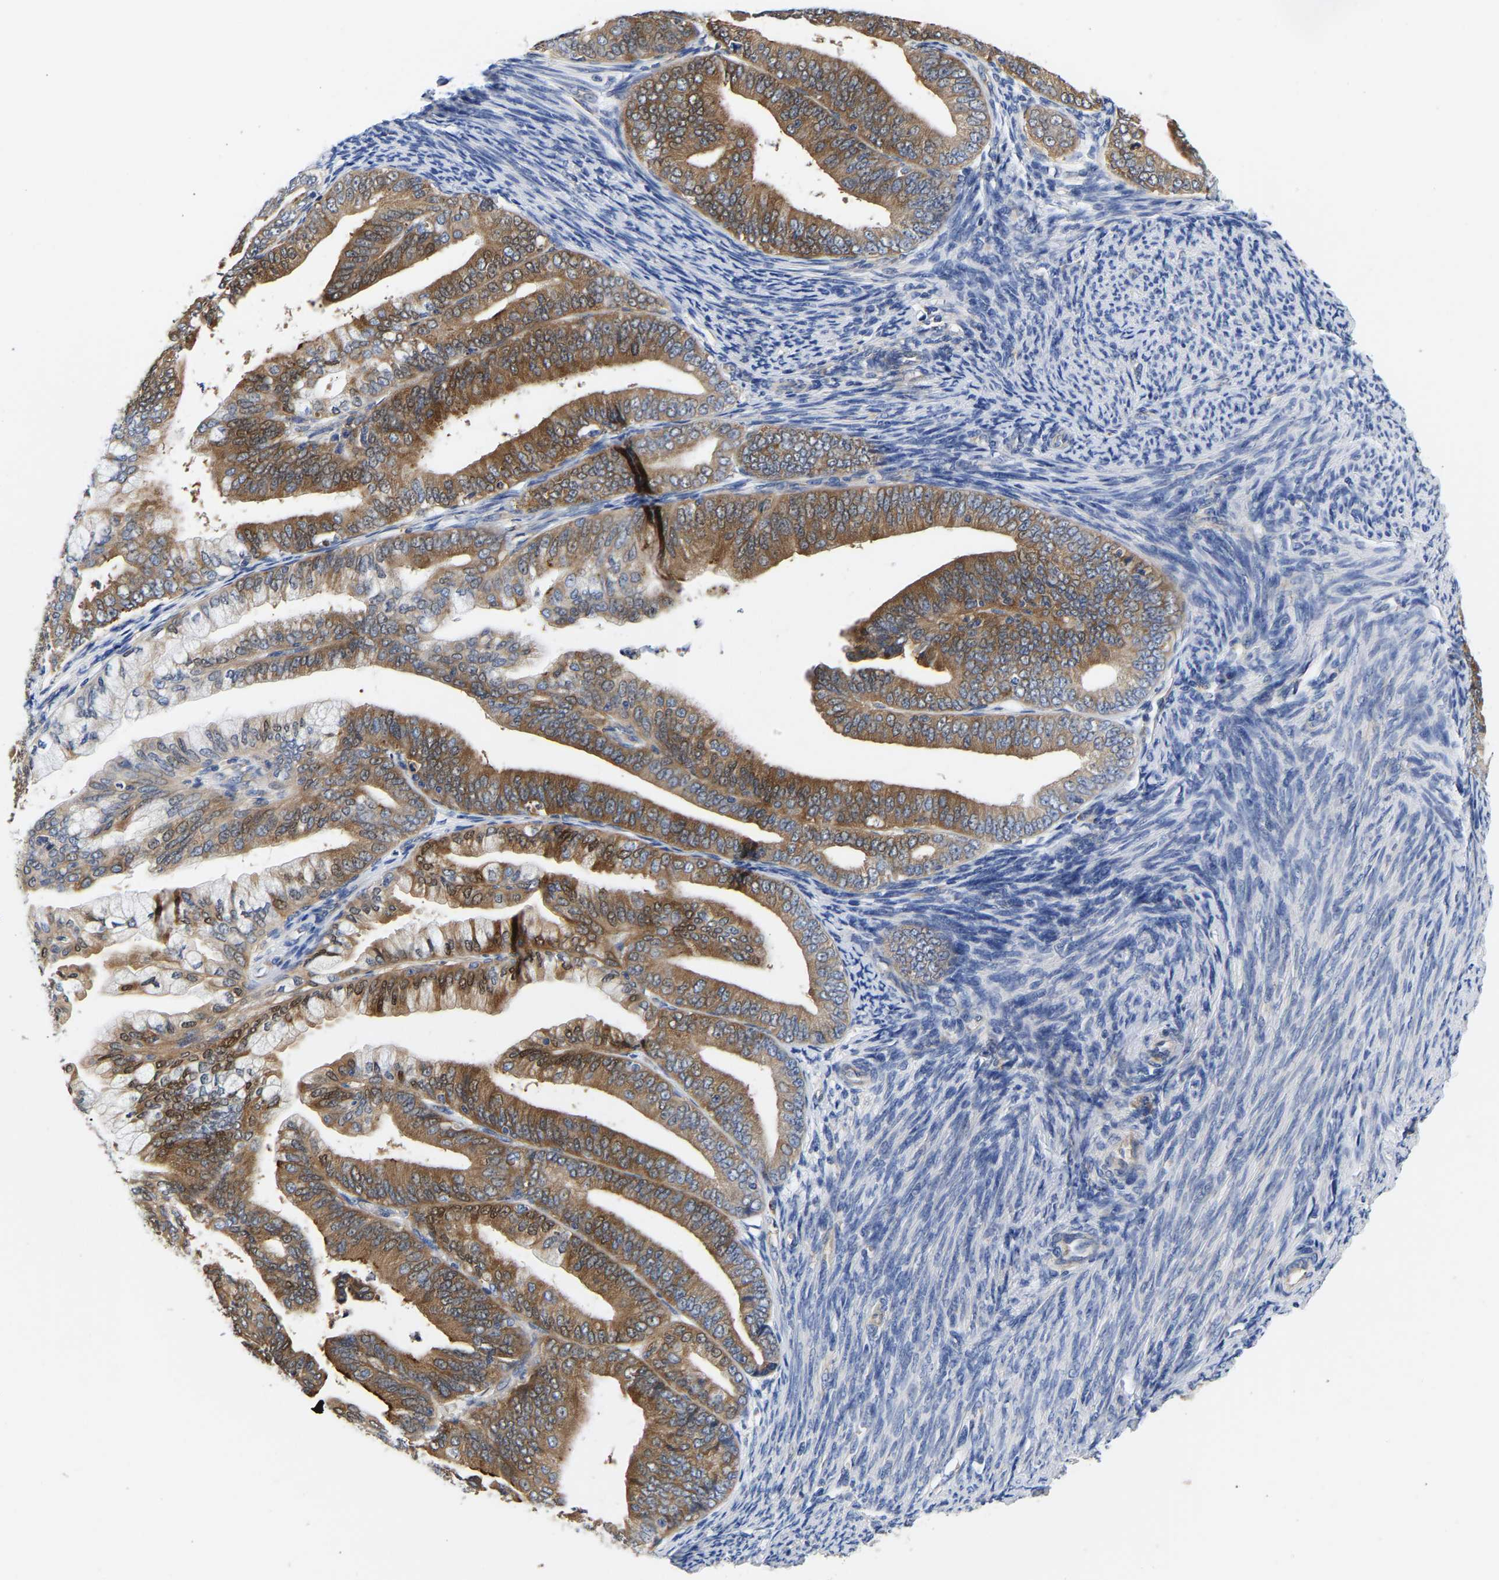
{"staining": {"intensity": "moderate", "quantity": ">75%", "location": "cytoplasmic/membranous"}, "tissue": "endometrial cancer", "cell_type": "Tumor cells", "image_type": "cancer", "snomed": [{"axis": "morphology", "description": "Adenocarcinoma, NOS"}, {"axis": "topography", "description": "Endometrium"}], "caption": "Immunohistochemical staining of human endometrial cancer exhibits medium levels of moderate cytoplasmic/membranous protein expression in approximately >75% of tumor cells.", "gene": "CCDC6", "patient": {"sex": "female", "age": 63}}